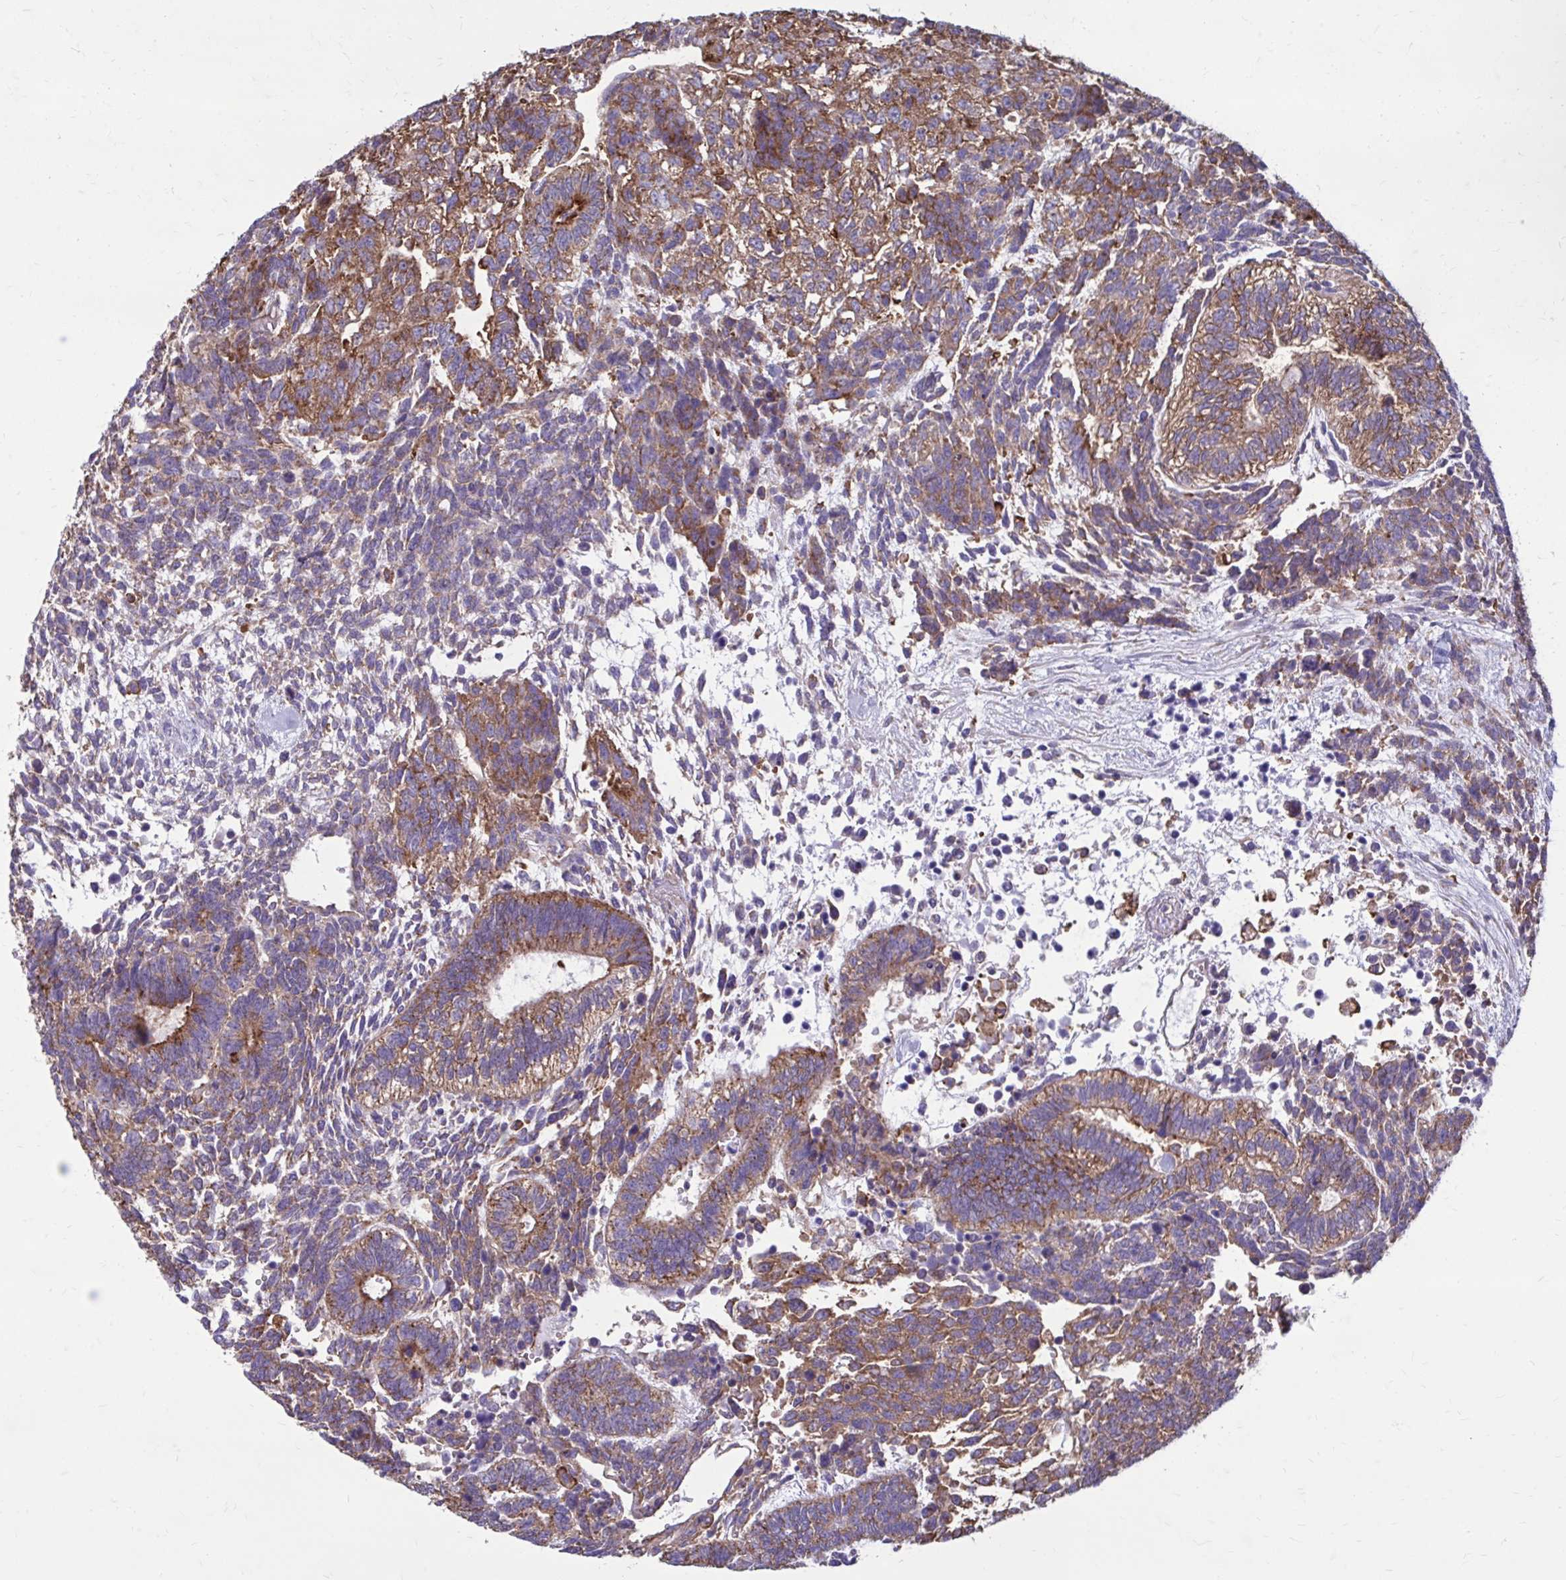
{"staining": {"intensity": "moderate", "quantity": ">75%", "location": "cytoplasmic/membranous"}, "tissue": "testis cancer", "cell_type": "Tumor cells", "image_type": "cancer", "snomed": [{"axis": "morphology", "description": "Carcinoma, Embryonal, NOS"}, {"axis": "topography", "description": "Testis"}], "caption": "Testis cancer was stained to show a protein in brown. There is medium levels of moderate cytoplasmic/membranous expression in about >75% of tumor cells.", "gene": "CLTA", "patient": {"sex": "male", "age": 23}}